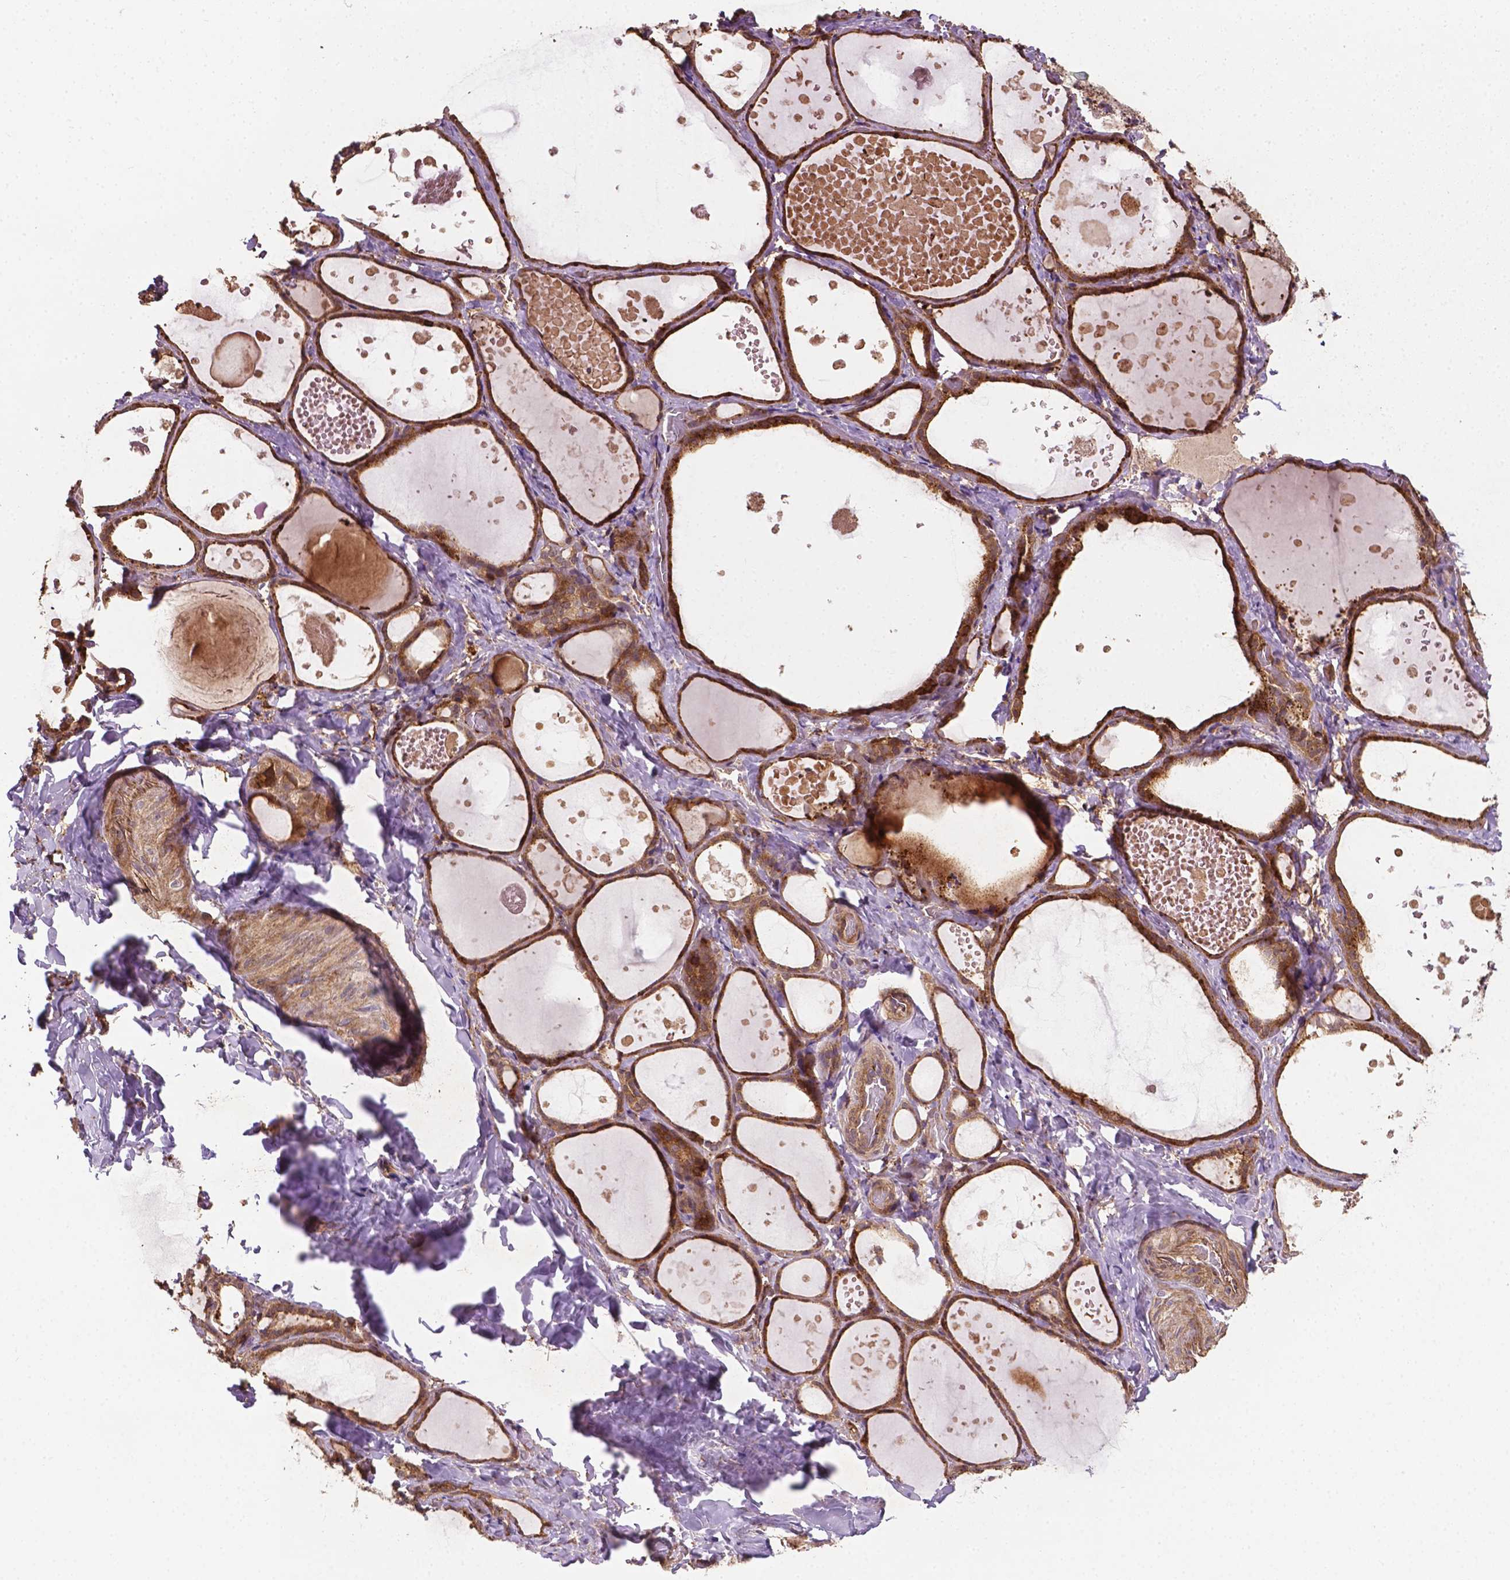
{"staining": {"intensity": "moderate", "quantity": ">75%", "location": "cytoplasmic/membranous"}, "tissue": "thyroid gland", "cell_type": "Glandular cells", "image_type": "normal", "snomed": [{"axis": "morphology", "description": "Normal tissue, NOS"}, {"axis": "topography", "description": "Thyroid gland"}], "caption": "Immunohistochemistry photomicrograph of unremarkable thyroid gland: human thyroid gland stained using immunohistochemistry displays medium levels of moderate protein expression localized specifically in the cytoplasmic/membranous of glandular cells, appearing as a cytoplasmic/membranous brown color.", "gene": "ZMYND19", "patient": {"sex": "female", "age": 56}}